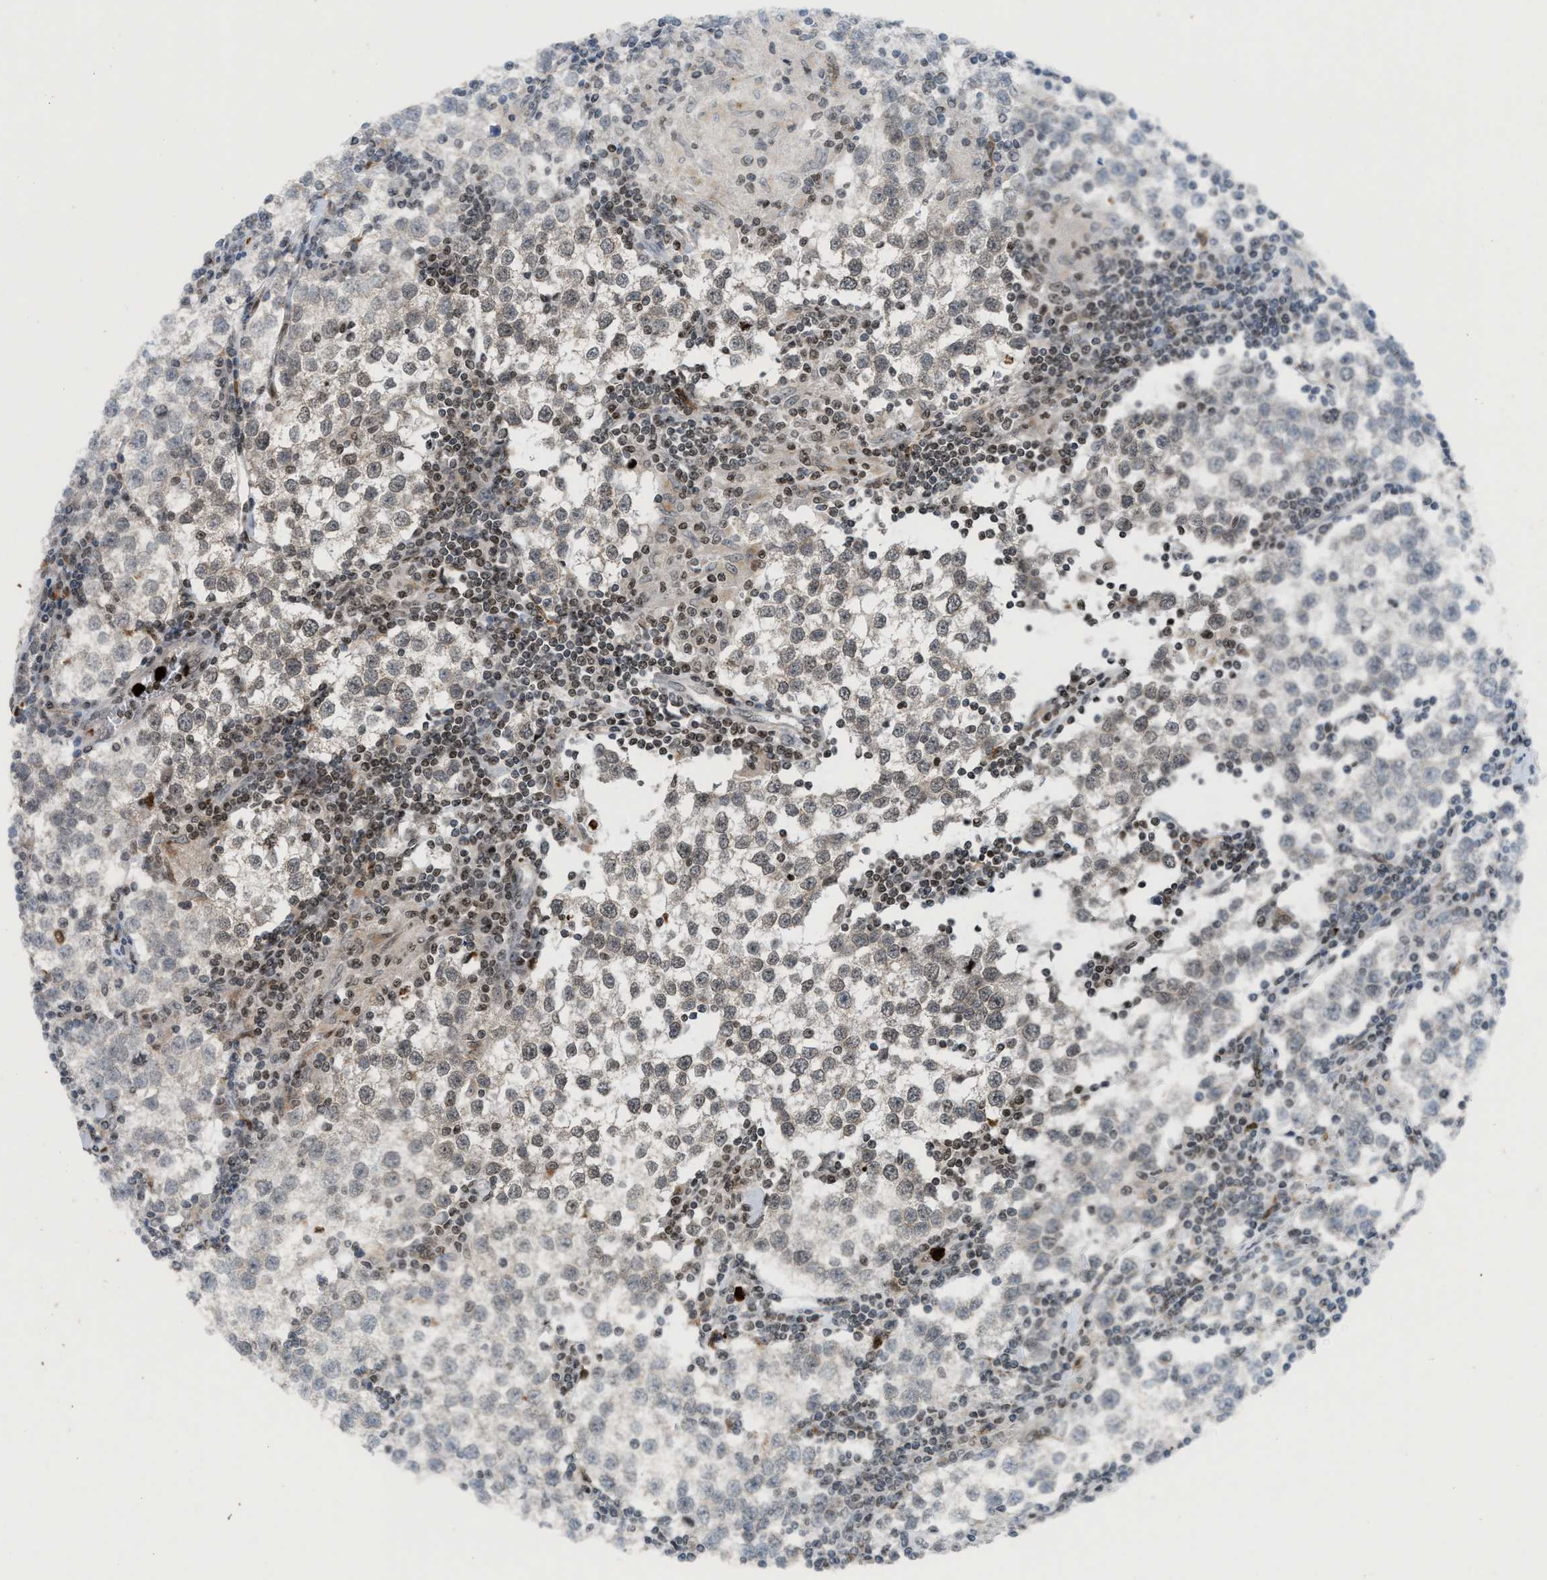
{"staining": {"intensity": "weak", "quantity": "<25%", "location": "nuclear"}, "tissue": "testis cancer", "cell_type": "Tumor cells", "image_type": "cancer", "snomed": [{"axis": "morphology", "description": "Seminoma, NOS"}, {"axis": "morphology", "description": "Carcinoma, Embryonal, NOS"}, {"axis": "topography", "description": "Testis"}], "caption": "Tumor cells show no significant protein staining in testis cancer.", "gene": "PRUNE2", "patient": {"sex": "male", "age": 36}}